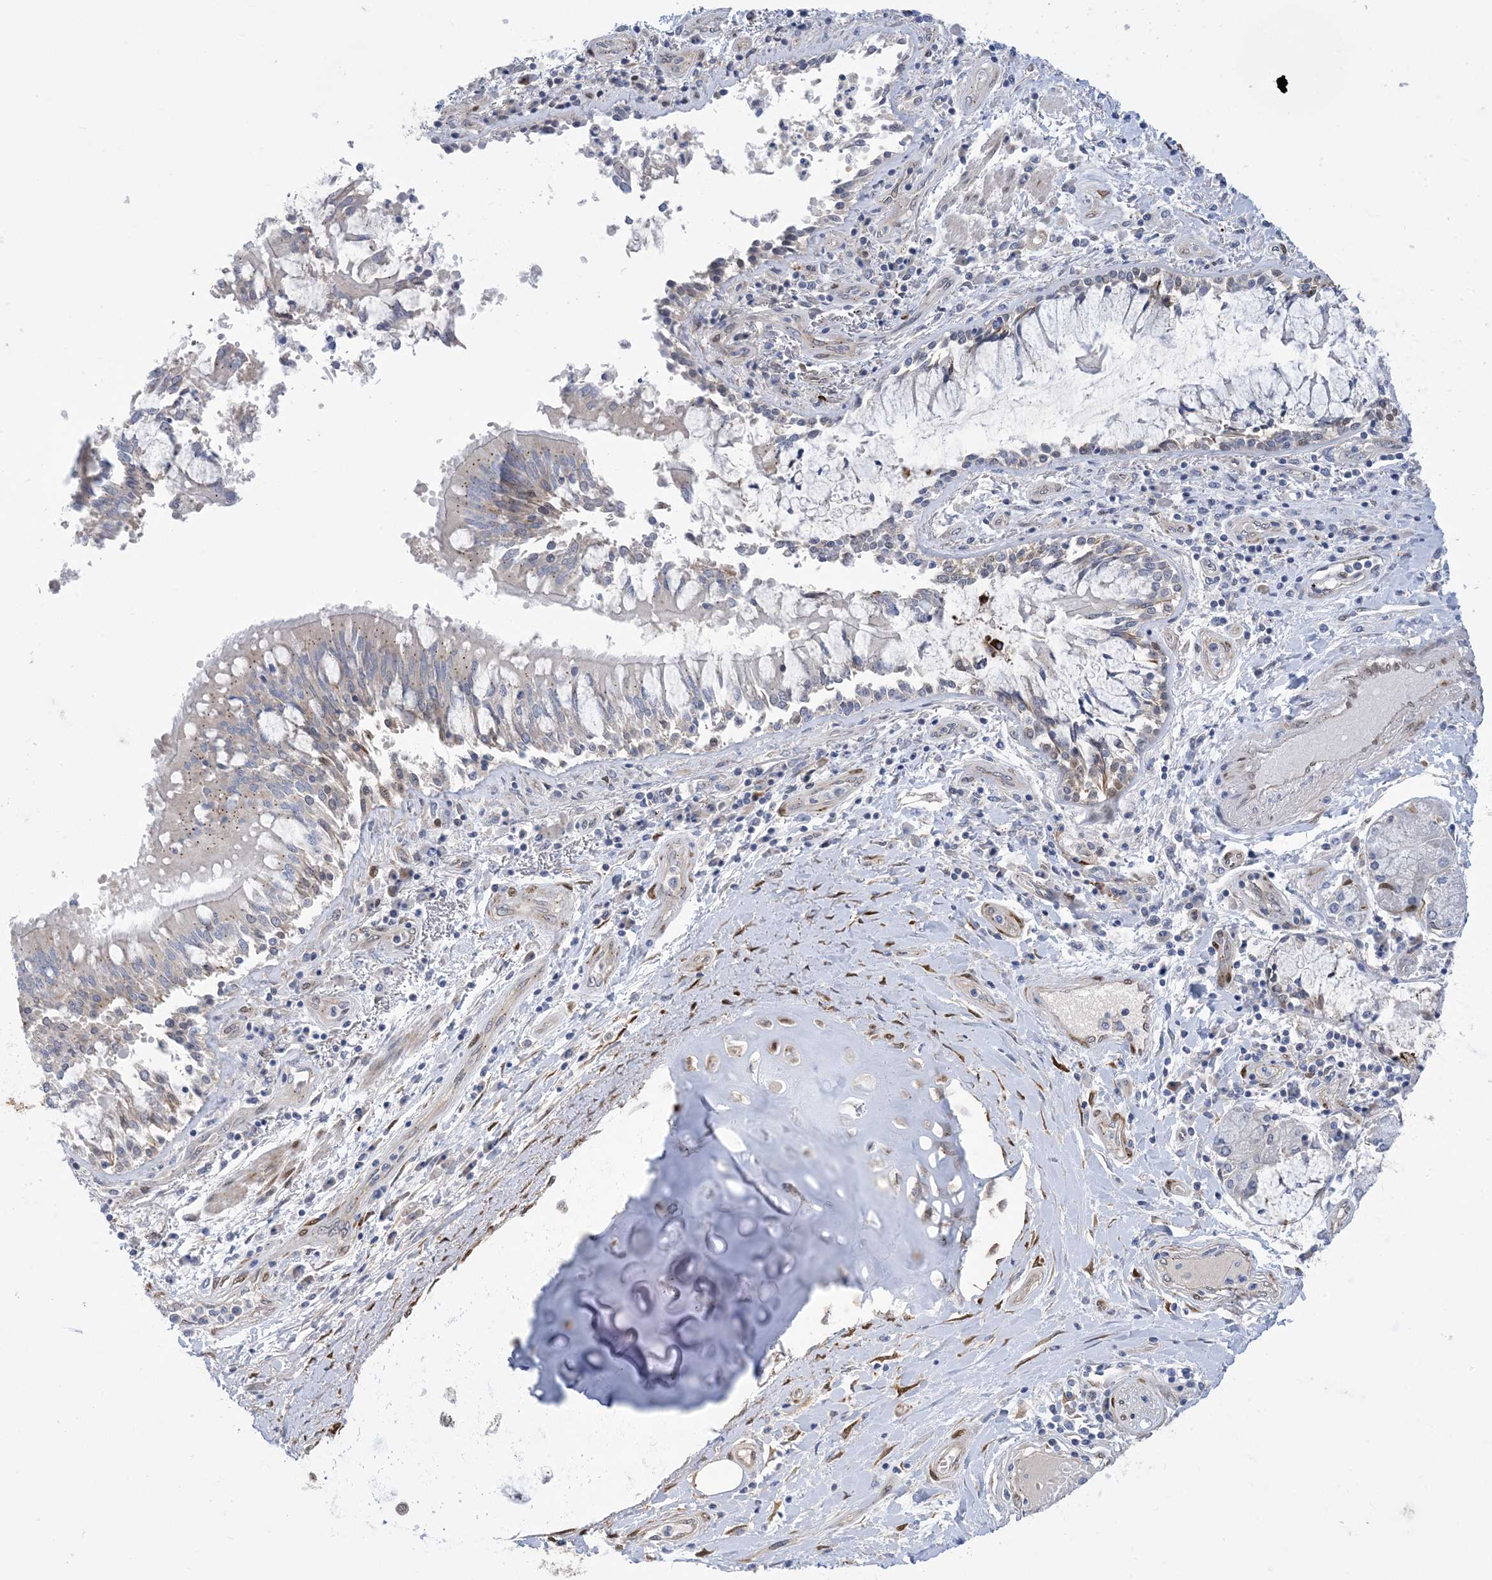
{"staining": {"intensity": "moderate", "quantity": "25%-75%", "location": "cytoplasmic/membranous"}, "tissue": "adipose tissue", "cell_type": "Adipocytes", "image_type": "normal", "snomed": [{"axis": "morphology", "description": "Normal tissue, NOS"}, {"axis": "topography", "description": "Cartilage tissue"}, {"axis": "topography", "description": "Bronchus"}, {"axis": "topography", "description": "Lung"}, {"axis": "topography", "description": "Peripheral nerve tissue"}], "caption": "Moderate cytoplasmic/membranous positivity is present in approximately 25%-75% of adipocytes in benign adipose tissue.", "gene": "RBMS3", "patient": {"sex": "female", "age": 49}}